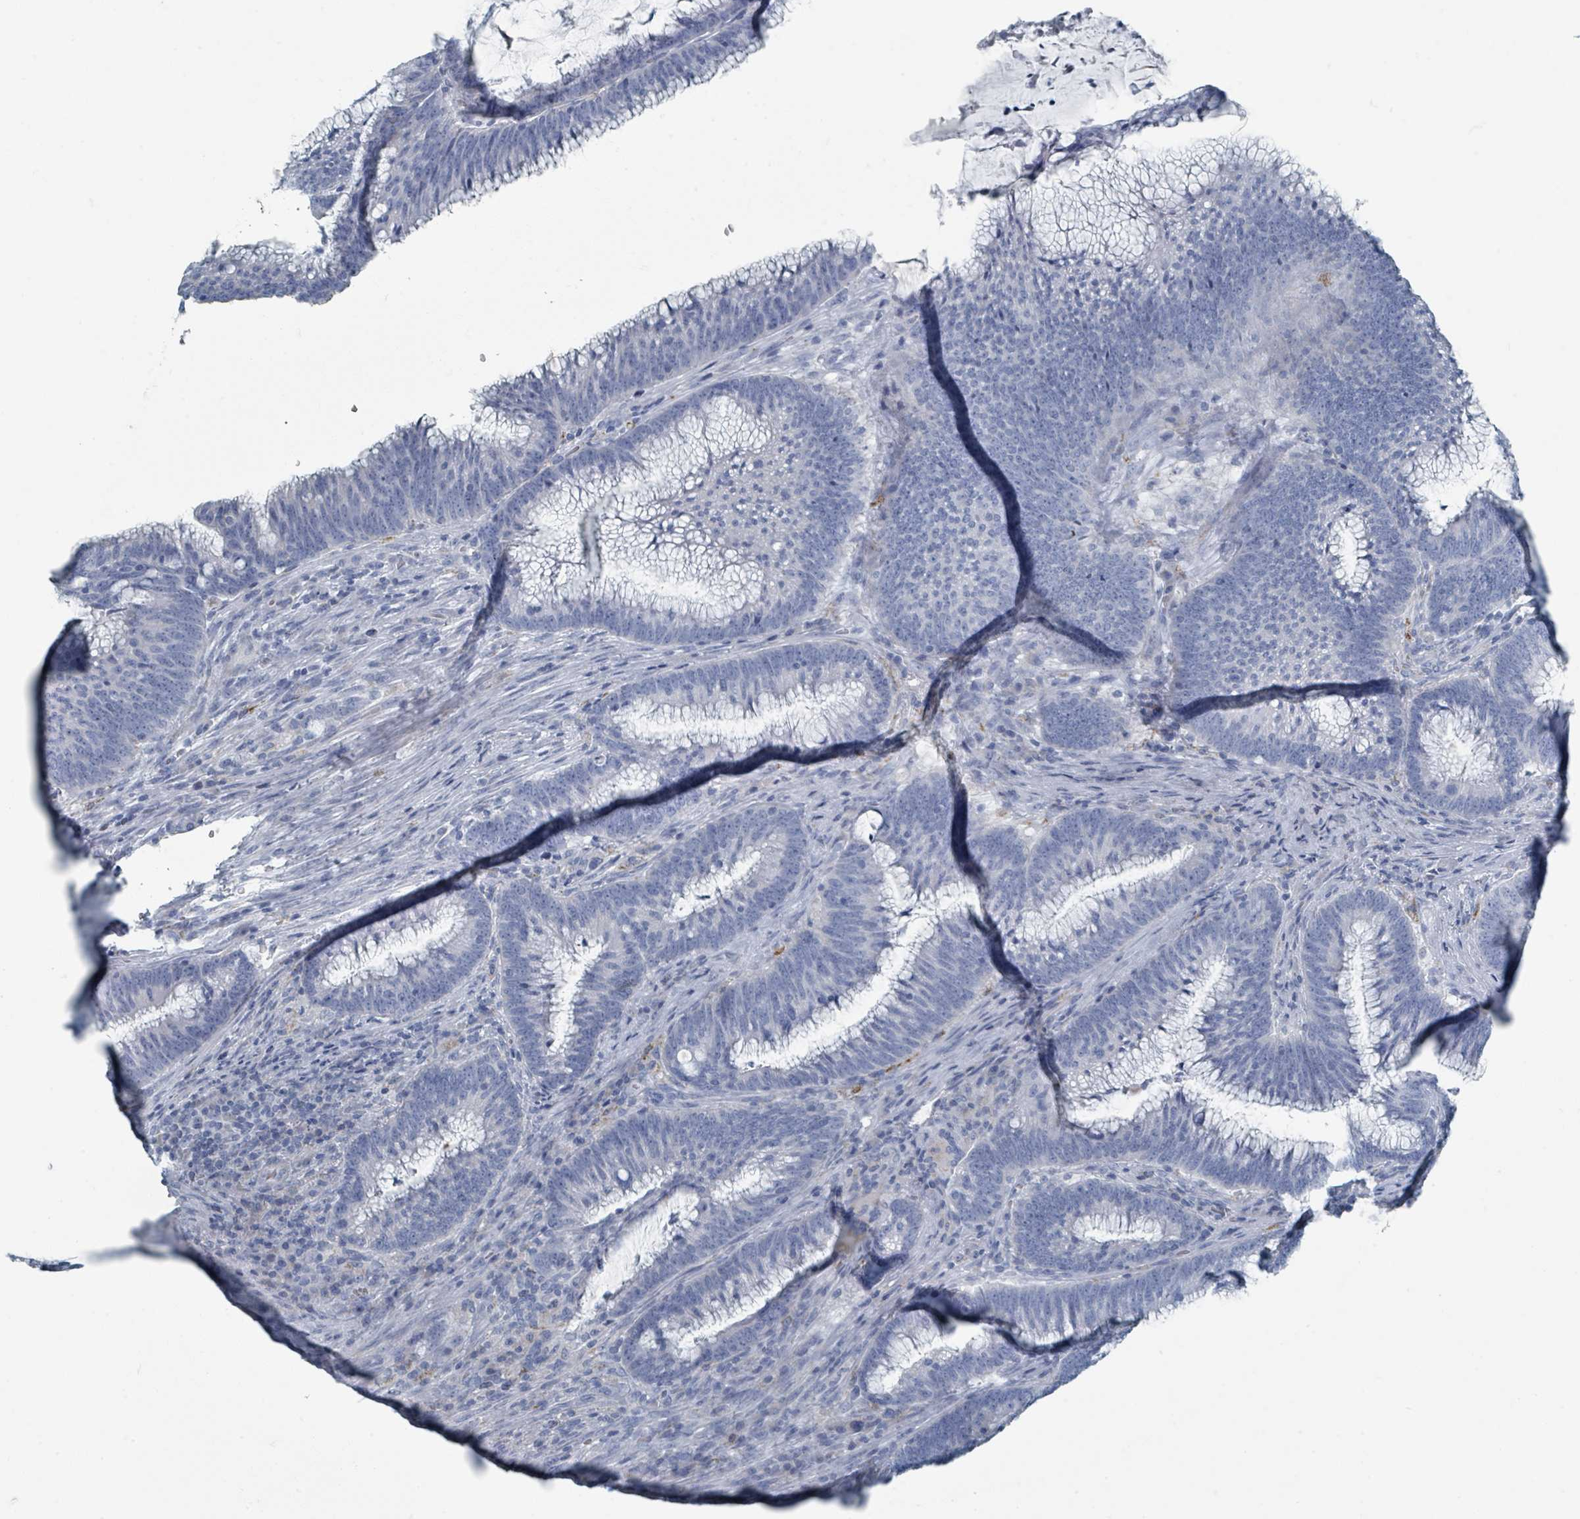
{"staining": {"intensity": "negative", "quantity": "none", "location": "none"}, "tissue": "colorectal cancer", "cell_type": "Tumor cells", "image_type": "cancer", "snomed": [{"axis": "morphology", "description": "Adenocarcinoma, NOS"}, {"axis": "topography", "description": "Rectum"}], "caption": "This is a photomicrograph of immunohistochemistry (IHC) staining of colorectal adenocarcinoma, which shows no positivity in tumor cells.", "gene": "GAMT", "patient": {"sex": "female", "age": 77}}